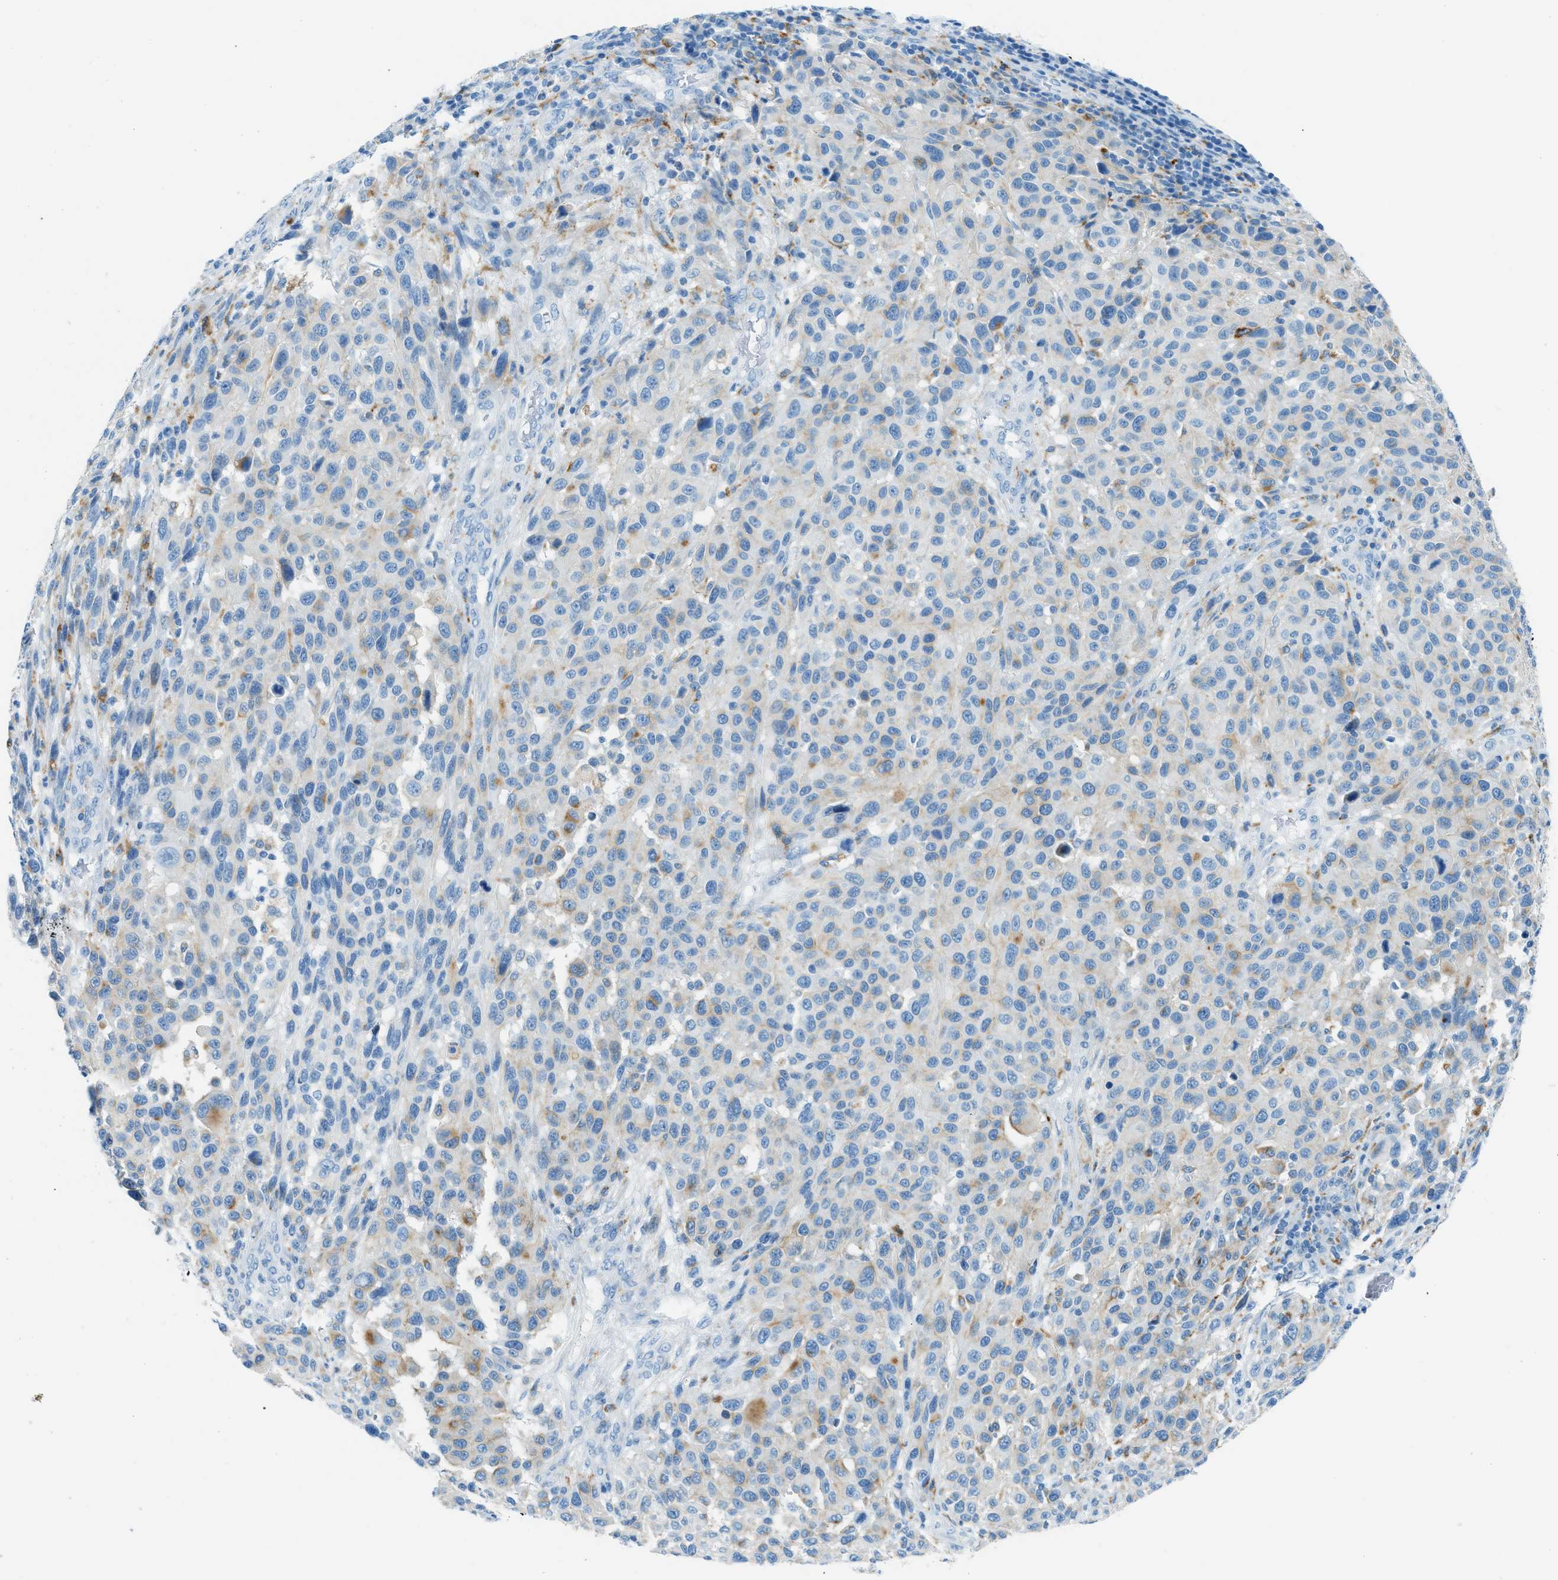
{"staining": {"intensity": "negative", "quantity": "none", "location": "none"}, "tissue": "melanoma", "cell_type": "Tumor cells", "image_type": "cancer", "snomed": [{"axis": "morphology", "description": "Malignant melanoma, Metastatic site"}, {"axis": "topography", "description": "Lymph node"}], "caption": "Immunohistochemistry (IHC) histopathology image of neoplastic tissue: malignant melanoma (metastatic site) stained with DAB demonstrates no significant protein expression in tumor cells.", "gene": "C21orf62", "patient": {"sex": "male", "age": 61}}